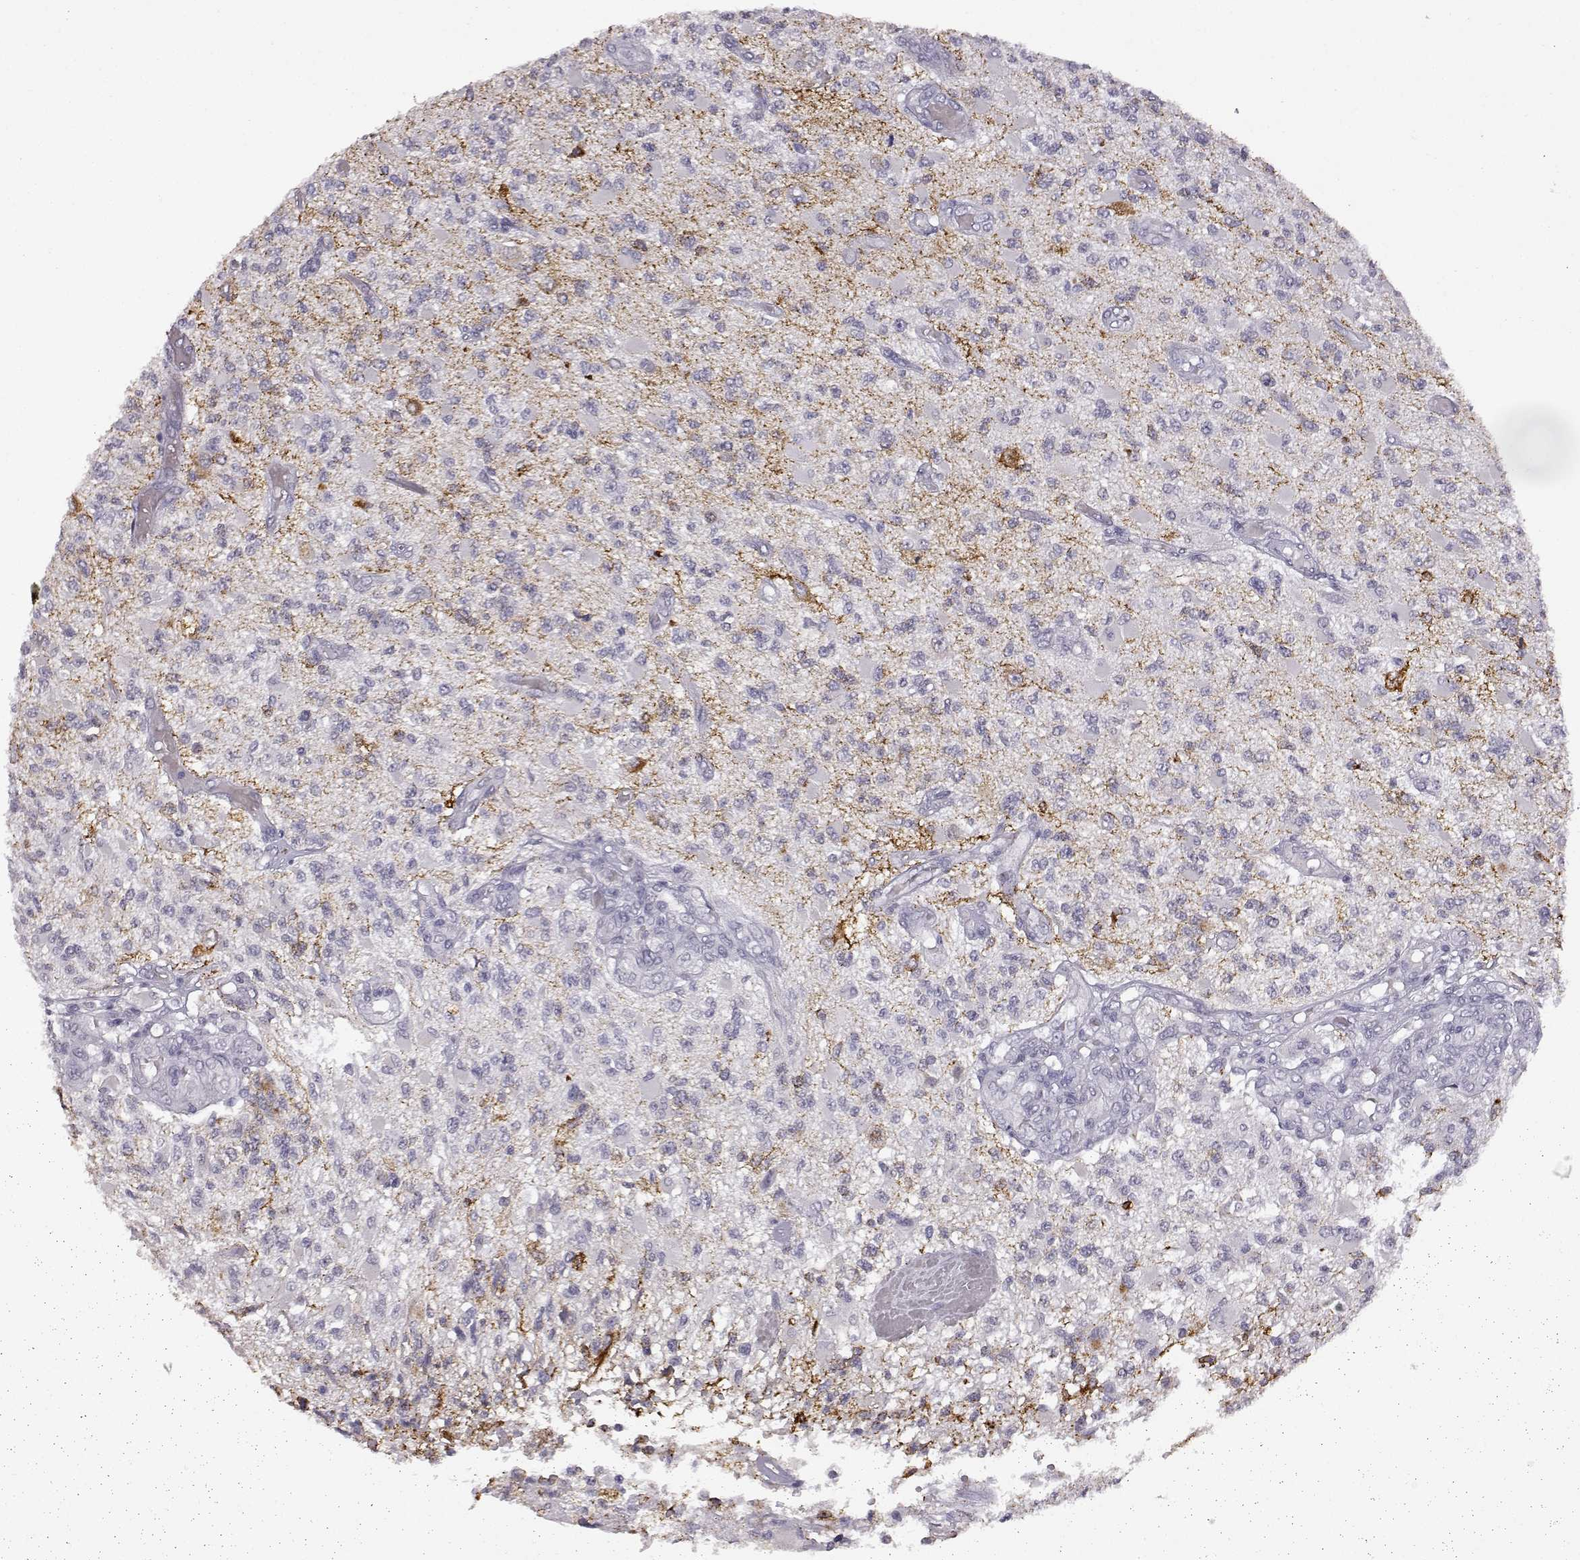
{"staining": {"intensity": "negative", "quantity": "none", "location": "none"}, "tissue": "glioma", "cell_type": "Tumor cells", "image_type": "cancer", "snomed": [{"axis": "morphology", "description": "Glioma, malignant, High grade"}, {"axis": "topography", "description": "Brain"}], "caption": "Tumor cells show no significant protein expression in glioma.", "gene": "VGF", "patient": {"sex": "female", "age": 63}}